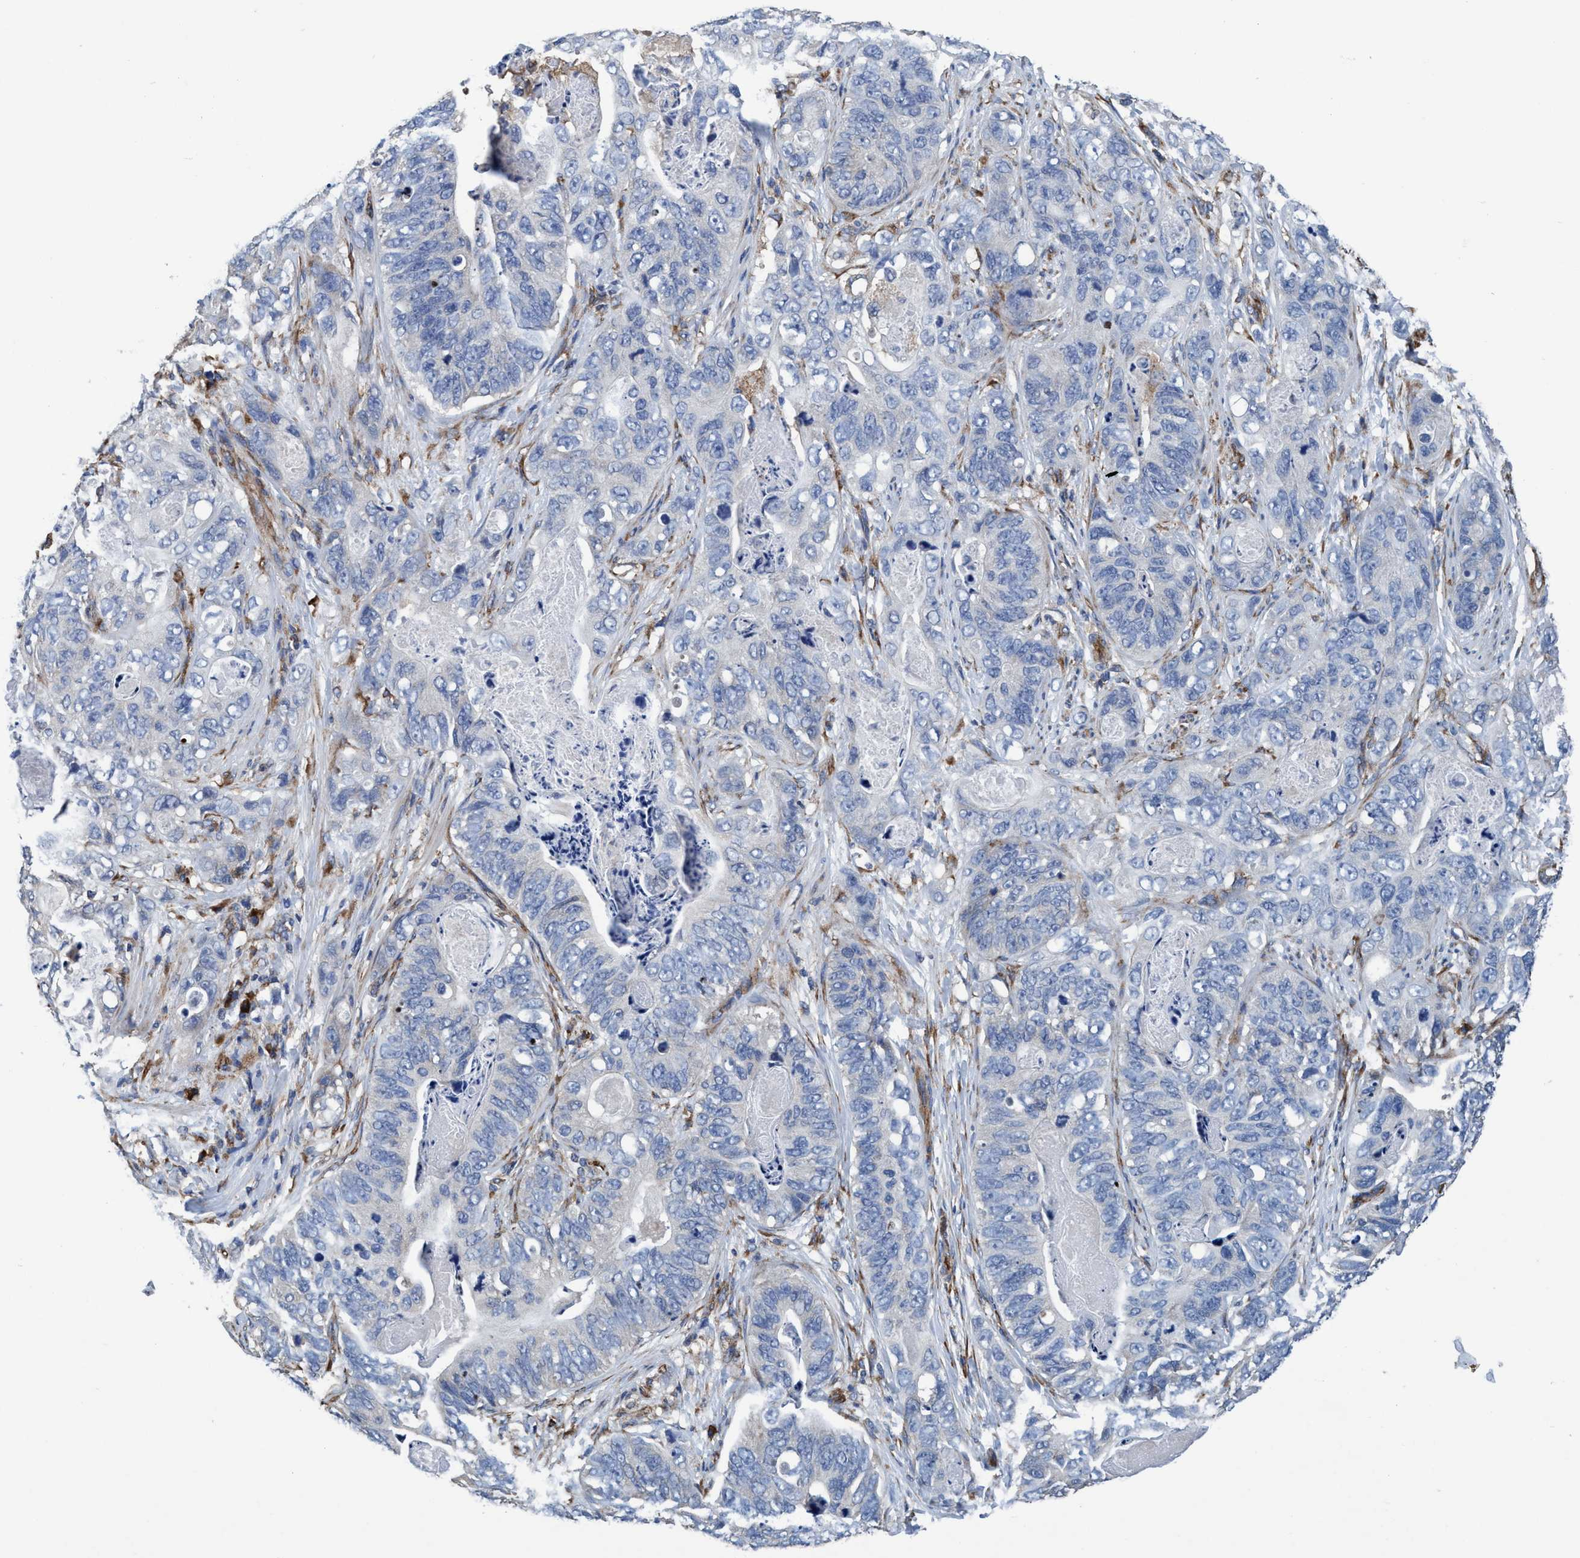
{"staining": {"intensity": "negative", "quantity": "none", "location": "none"}, "tissue": "stomach cancer", "cell_type": "Tumor cells", "image_type": "cancer", "snomed": [{"axis": "morphology", "description": "Adenocarcinoma, NOS"}, {"axis": "topography", "description": "Stomach"}], "caption": "The image displays no significant staining in tumor cells of stomach cancer (adenocarcinoma).", "gene": "ENDOG", "patient": {"sex": "female", "age": 89}}